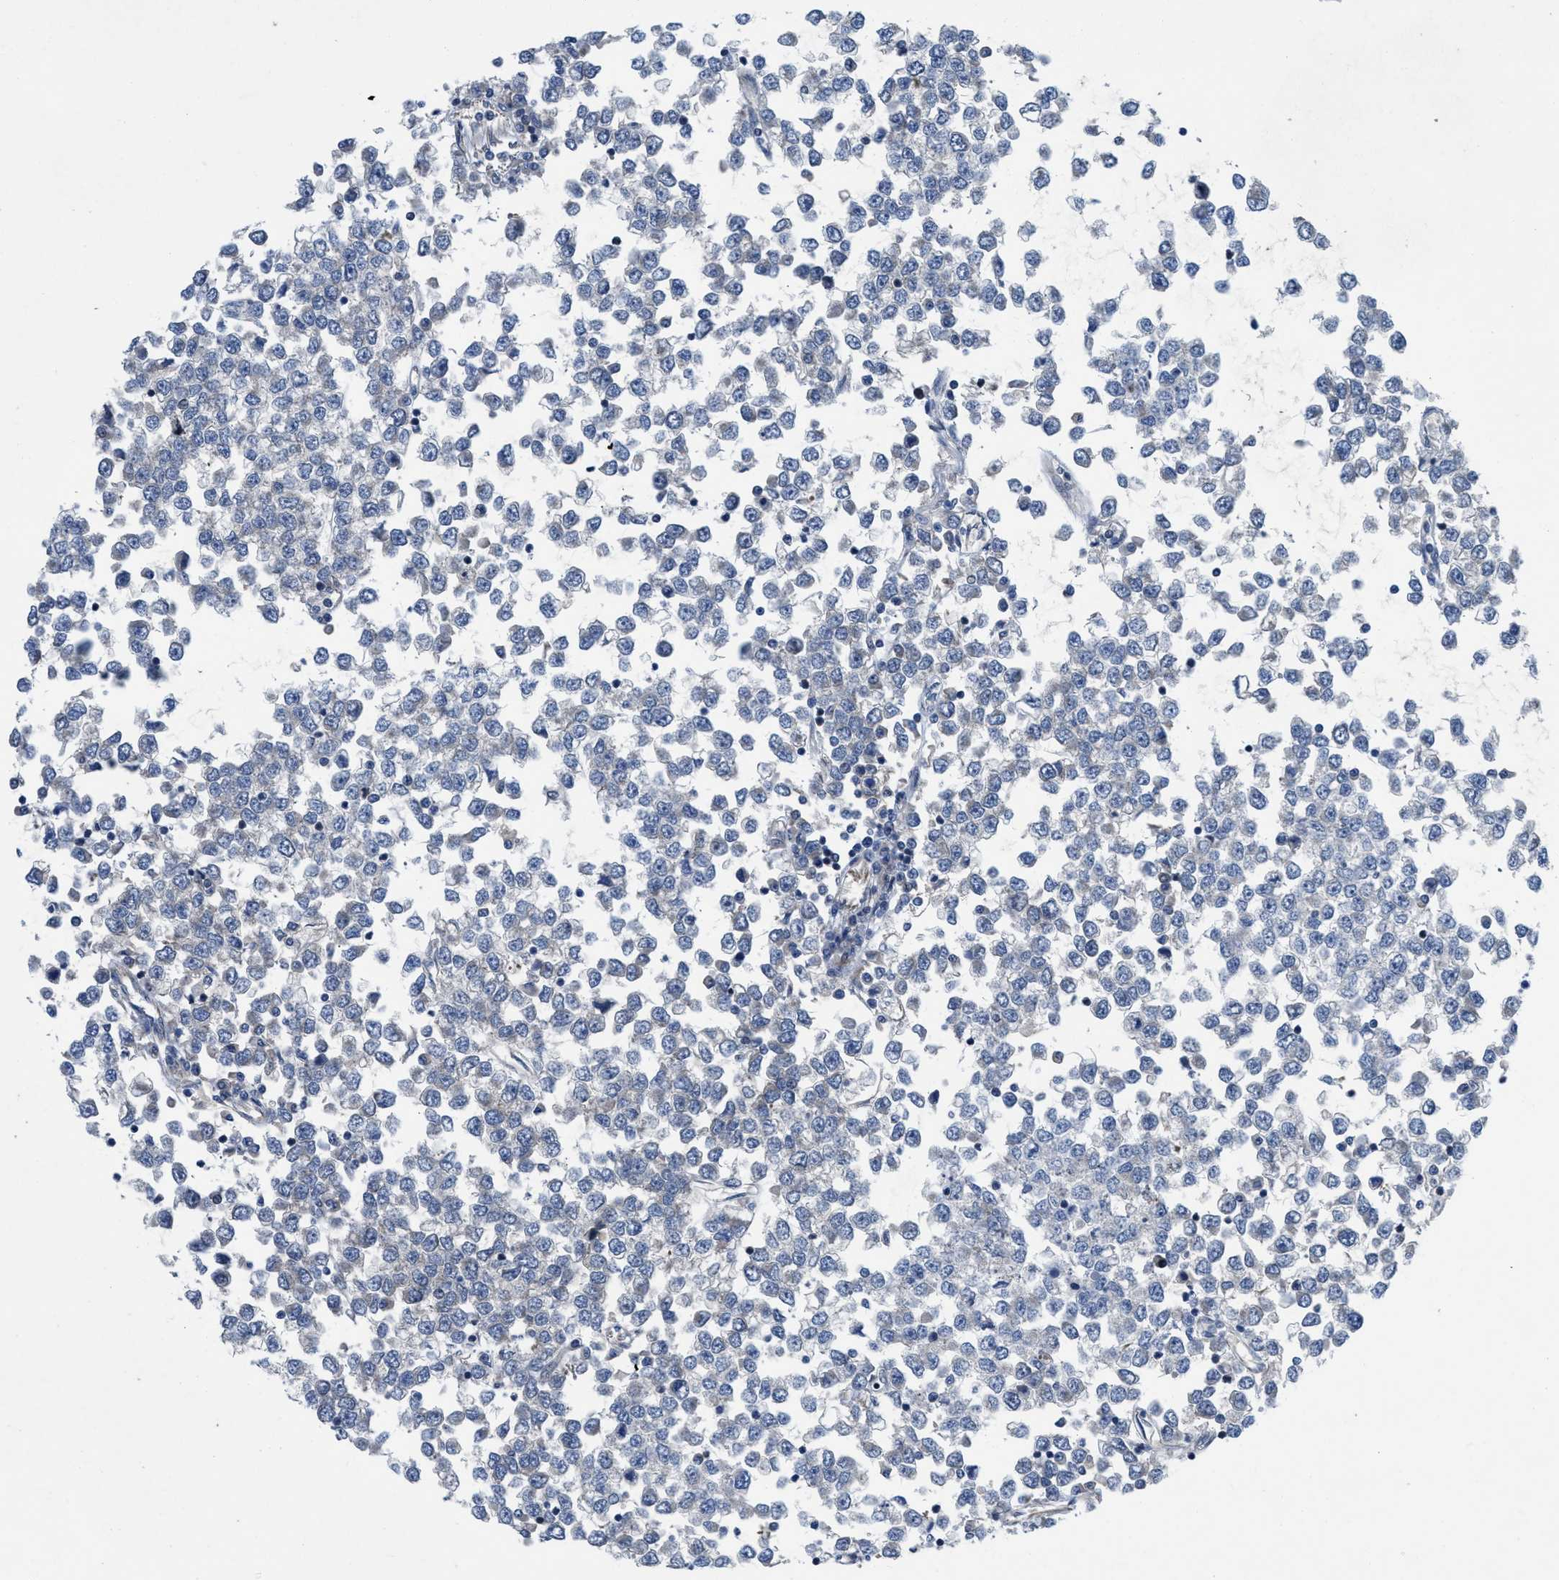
{"staining": {"intensity": "negative", "quantity": "none", "location": "none"}, "tissue": "testis cancer", "cell_type": "Tumor cells", "image_type": "cancer", "snomed": [{"axis": "morphology", "description": "Seminoma, NOS"}, {"axis": "topography", "description": "Testis"}], "caption": "DAB (3,3'-diaminobenzidine) immunohistochemical staining of human testis seminoma shows no significant positivity in tumor cells.", "gene": "PPP2CB", "patient": {"sex": "male", "age": 65}}